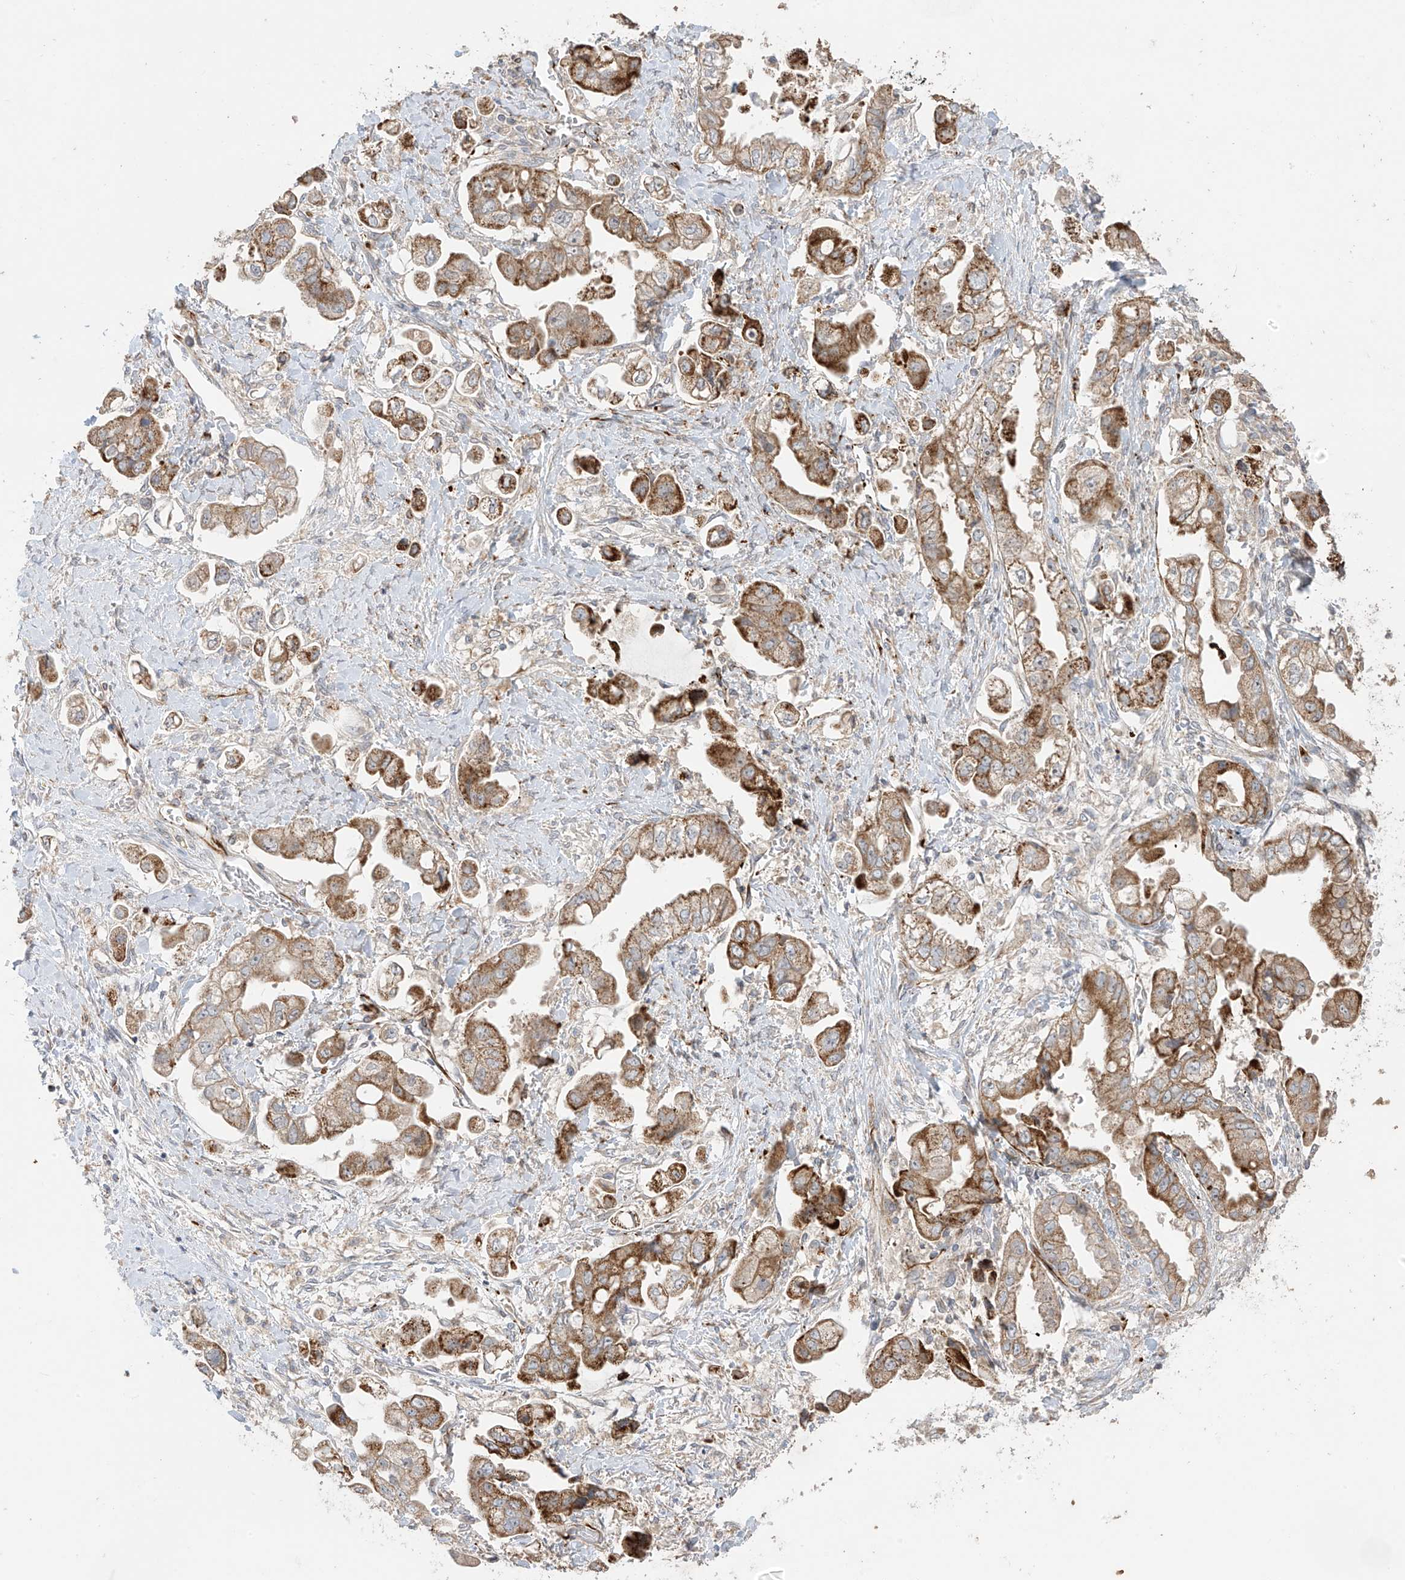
{"staining": {"intensity": "moderate", "quantity": ">75%", "location": "cytoplasmic/membranous"}, "tissue": "stomach cancer", "cell_type": "Tumor cells", "image_type": "cancer", "snomed": [{"axis": "morphology", "description": "Adenocarcinoma, NOS"}, {"axis": "topography", "description": "Stomach"}], "caption": "Immunohistochemistry (IHC) (DAB) staining of stomach adenocarcinoma exhibits moderate cytoplasmic/membranous protein expression in about >75% of tumor cells.", "gene": "DCDC2", "patient": {"sex": "male", "age": 62}}